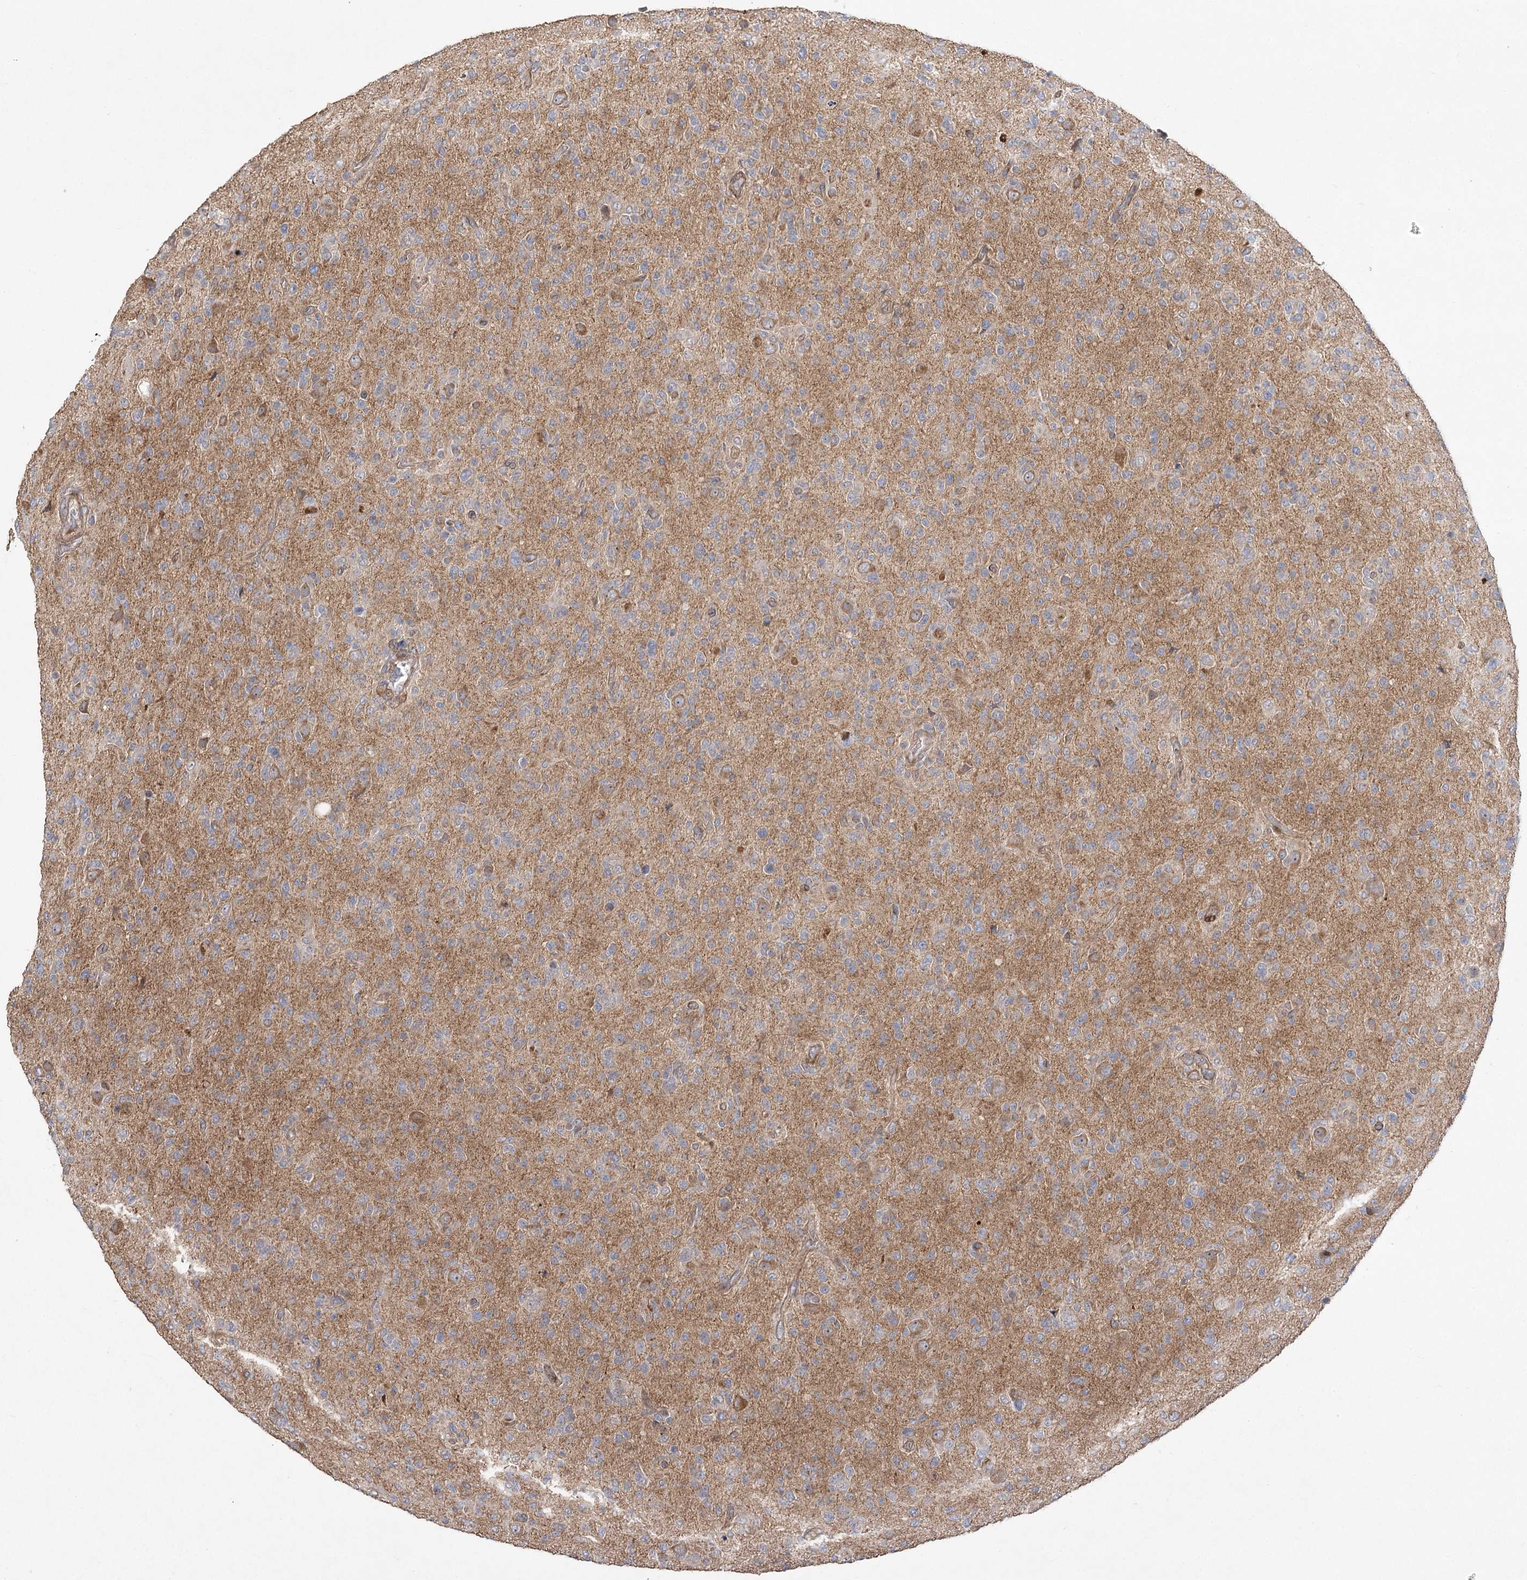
{"staining": {"intensity": "moderate", "quantity": "25%-75%", "location": "cytoplasmic/membranous"}, "tissue": "glioma", "cell_type": "Tumor cells", "image_type": "cancer", "snomed": [{"axis": "morphology", "description": "Glioma, malignant, High grade"}, {"axis": "topography", "description": "Brain"}], "caption": "Human high-grade glioma (malignant) stained with a brown dye displays moderate cytoplasmic/membranous positive positivity in approximately 25%-75% of tumor cells.", "gene": "OBSL1", "patient": {"sex": "female", "age": 57}}